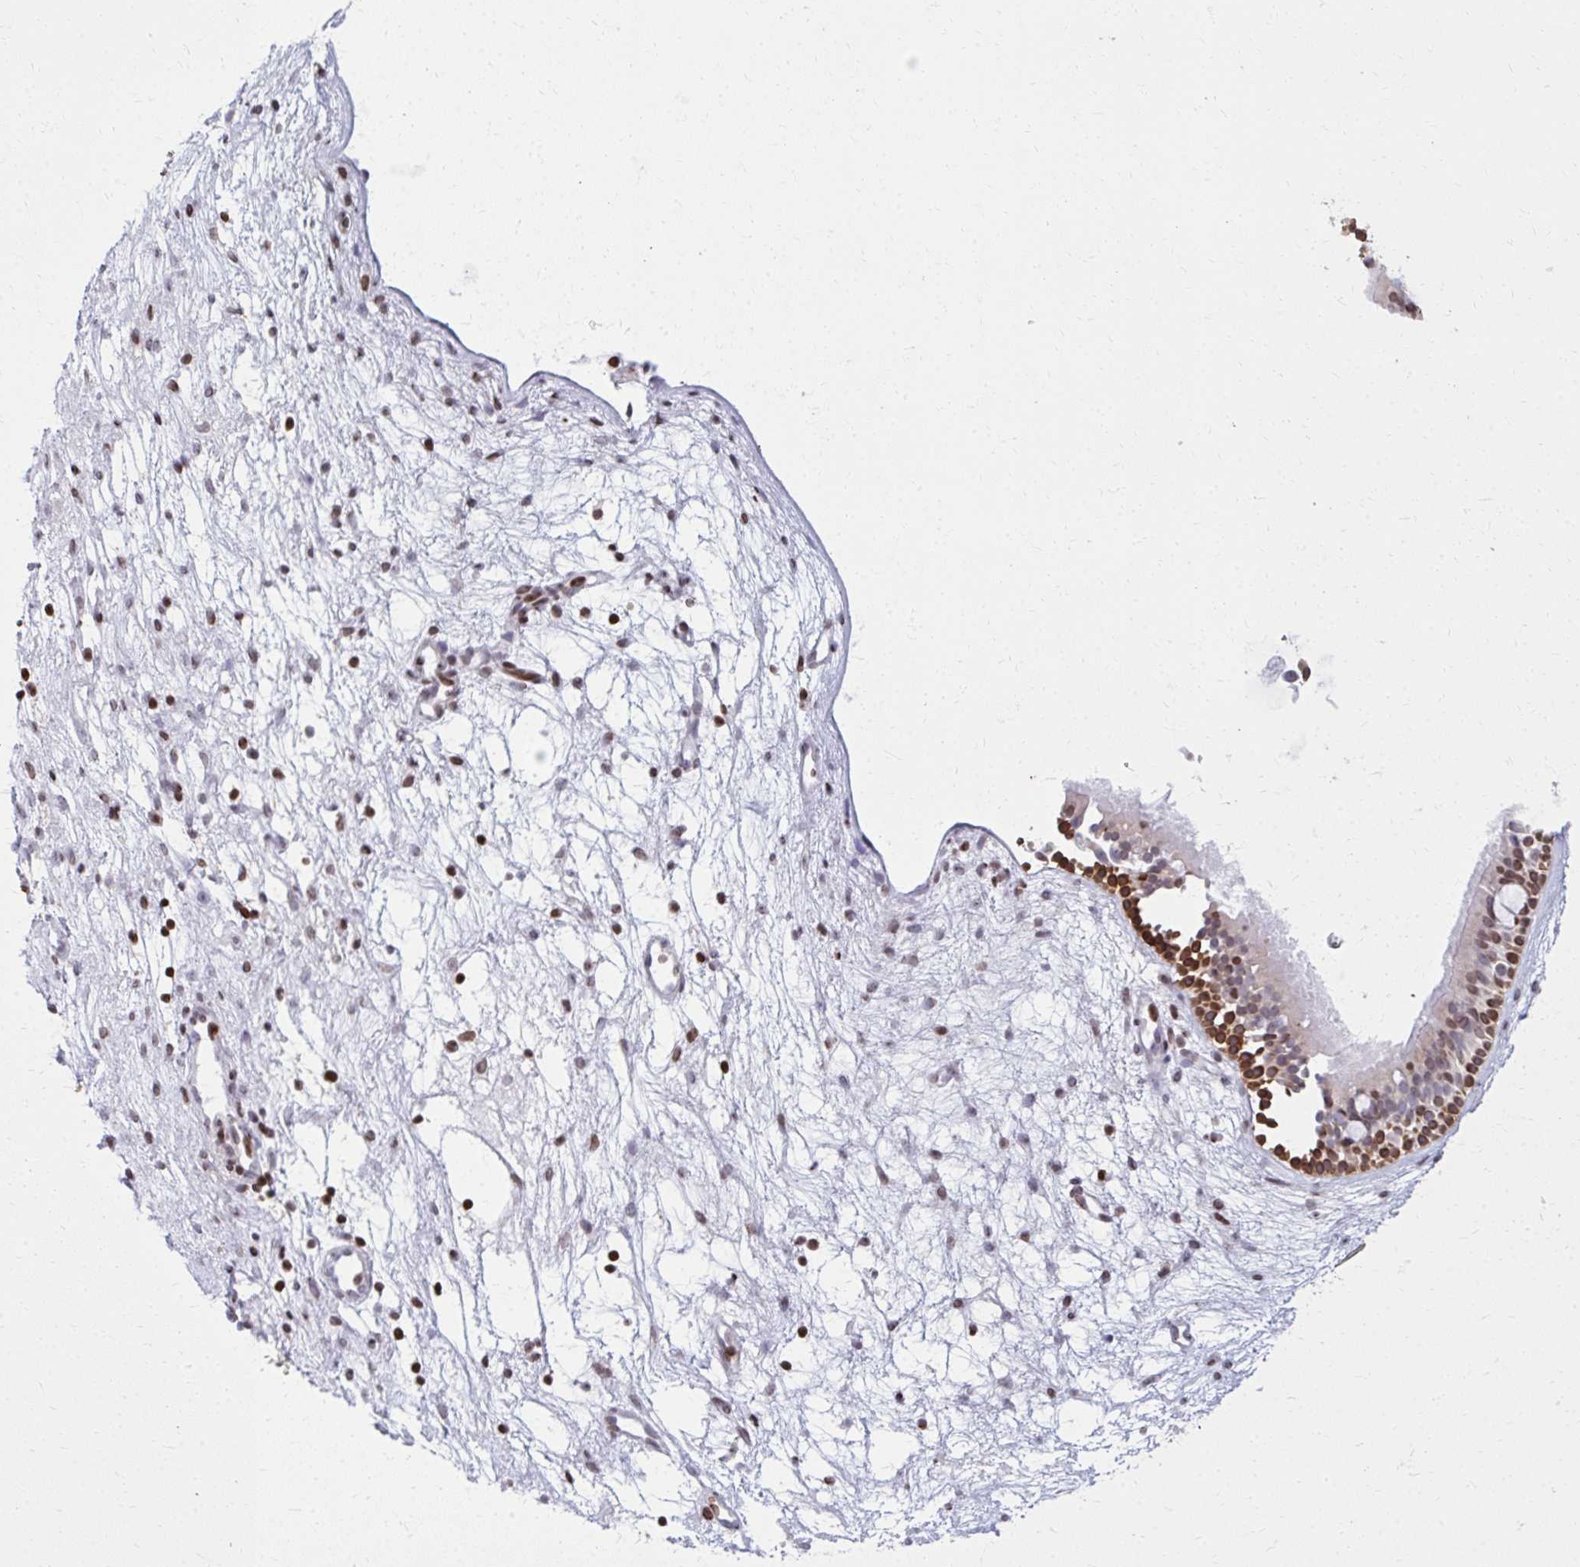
{"staining": {"intensity": "moderate", "quantity": ">75%", "location": "nuclear"}, "tissue": "nasopharynx", "cell_type": "Respiratory epithelial cells", "image_type": "normal", "snomed": [{"axis": "morphology", "description": "Normal tissue, NOS"}, {"axis": "morphology", "description": "Polyp, NOS"}, {"axis": "topography", "description": "Nasopharynx"}], "caption": "Immunohistochemical staining of unremarkable nasopharynx displays moderate nuclear protein staining in approximately >75% of respiratory epithelial cells. Using DAB (3,3'-diaminobenzidine) (brown) and hematoxylin (blue) stains, captured at high magnification using brightfield microscopy.", "gene": "AP5M1", "patient": {"sex": "male", "age": 83}}